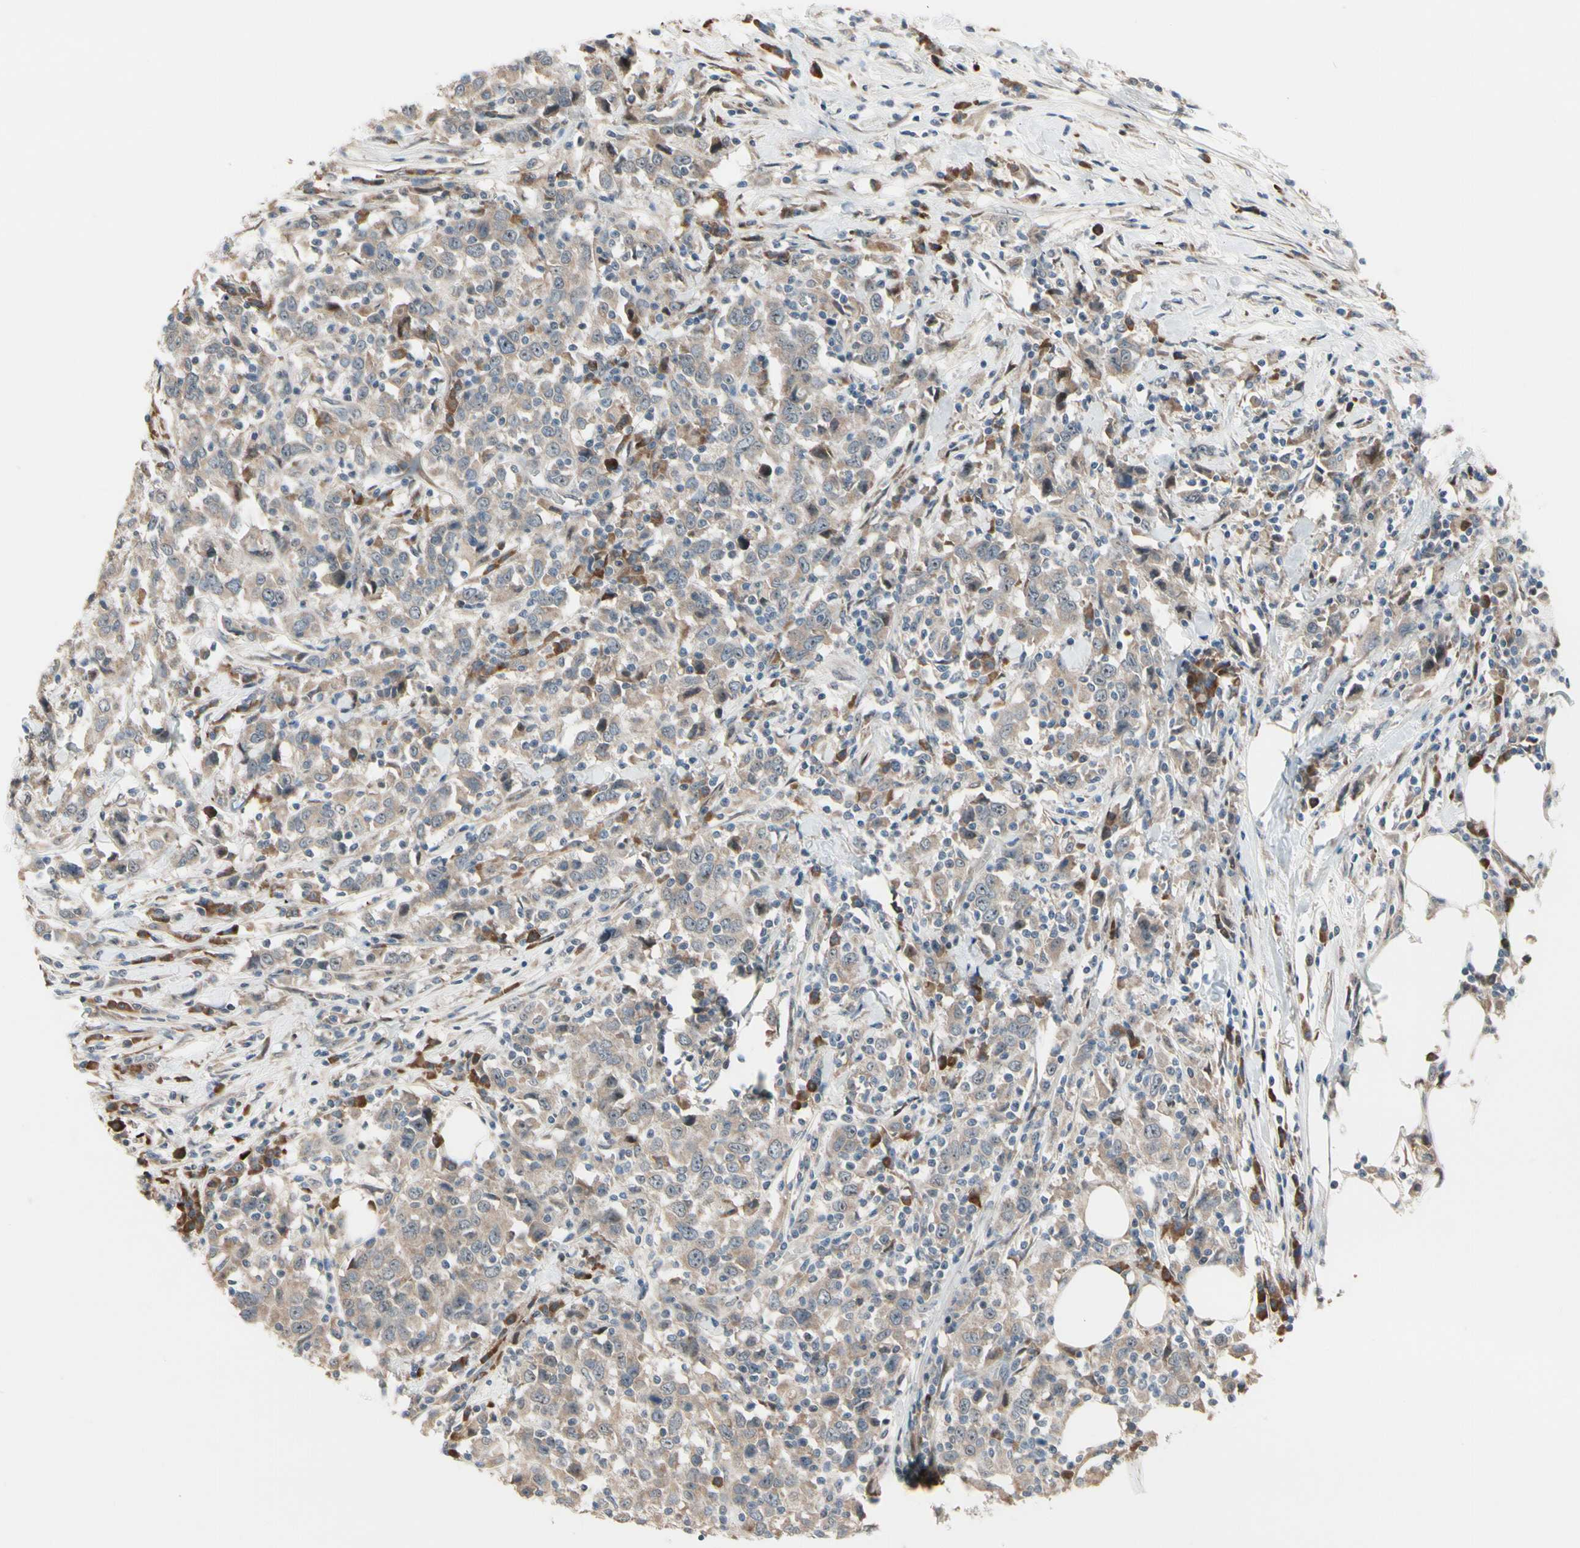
{"staining": {"intensity": "weak", "quantity": "25%-75%", "location": "cytoplasmic/membranous"}, "tissue": "urothelial cancer", "cell_type": "Tumor cells", "image_type": "cancer", "snomed": [{"axis": "morphology", "description": "Urothelial carcinoma, High grade"}, {"axis": "topography", "description": "Urinary bladder"}], "caption": "Urothelial cancer tissue displays weak cytoplasmic/membranous positivity in about 25%-75% of tumor cells, visualized by immunohistochemistry.", "gene": "SNX29", "patient": {"sex": "male", "age": 61}}